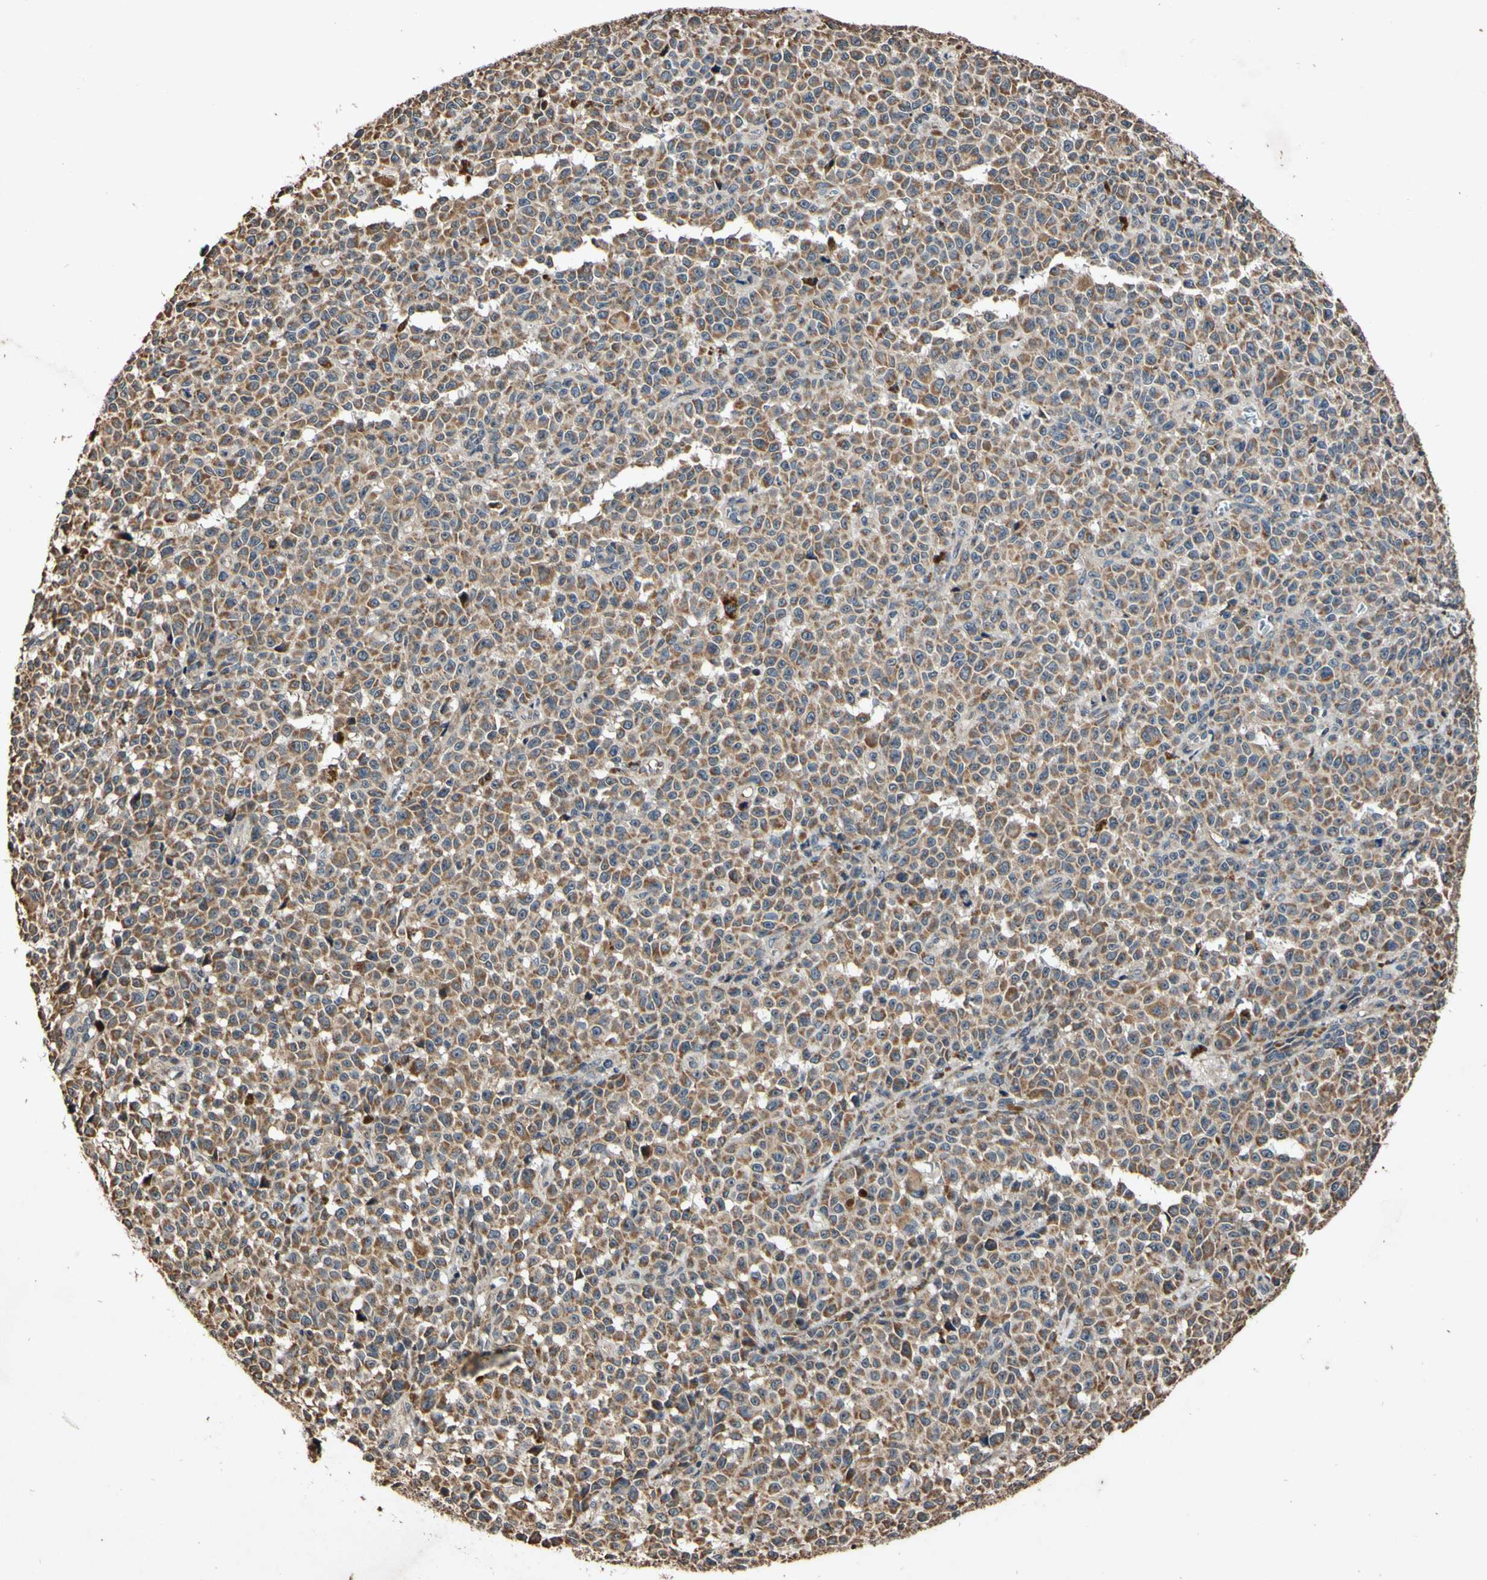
{"staining": {"intensity": "moderate", "quantity": ">75%", "location": "cytoplasmic/membranous"}, "tissue": "melanoma", "cell_type": "Tumor cells", "image_type": "cancer", "snomed": [{"axis": "morphology", "description": "Malignant melanoma, NOS"}, {"axis": "topography", "description": "Skin"}], "caption": "Immunohistochemical staining of malignant melanoma demonstrates moderate cytoplasmic/membranous protein positivity in approximately >75% of tumor cells.", "gene": "PLAT", "patient": {"sex": "female", "age": 82}}